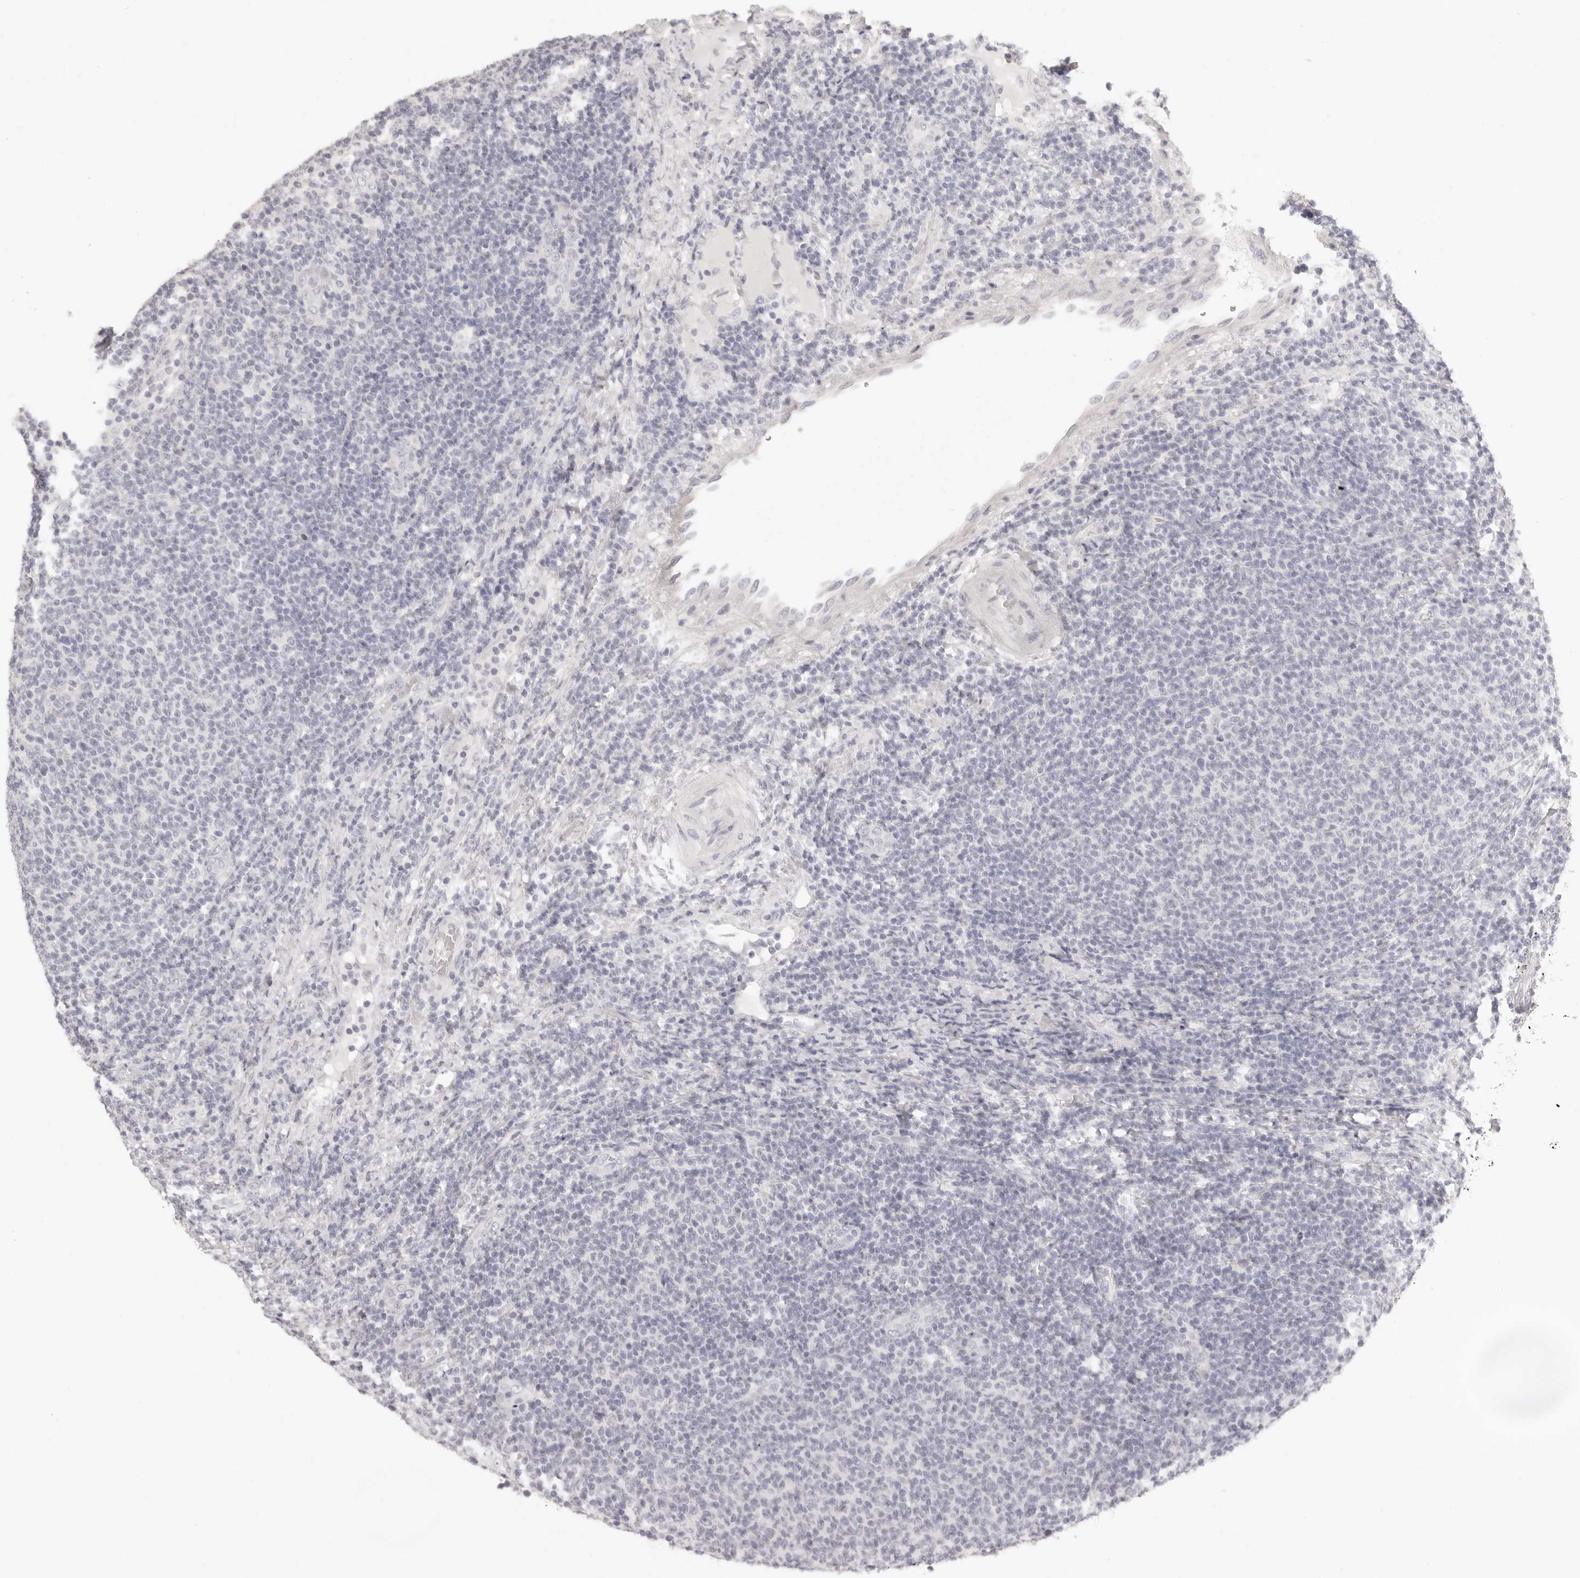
{"staining": {"intensity": "negative", "quantity": "none", "location": "none"}, "tissue": "lymphoma", "cell_type": "Tumor cells", "image_type": "cancer", "snomed": [{"axis": "morphology", "description": "Malignant lymphoma, non-Hodgkin's type, Low grade"}, {"axis": "topography", "description": "Lymph node"}], "caption": "Immunohistochemical staining of human low-grade malignant lymphoma, non-Hodgkin's type reveals no significant expression in tumor cells. (DAB immunohistochemistry (IHC) visualized using brightfield microscopy, high magnification).", "gene": "FABP1", "patient": {"sex": "male", "age": 66}}